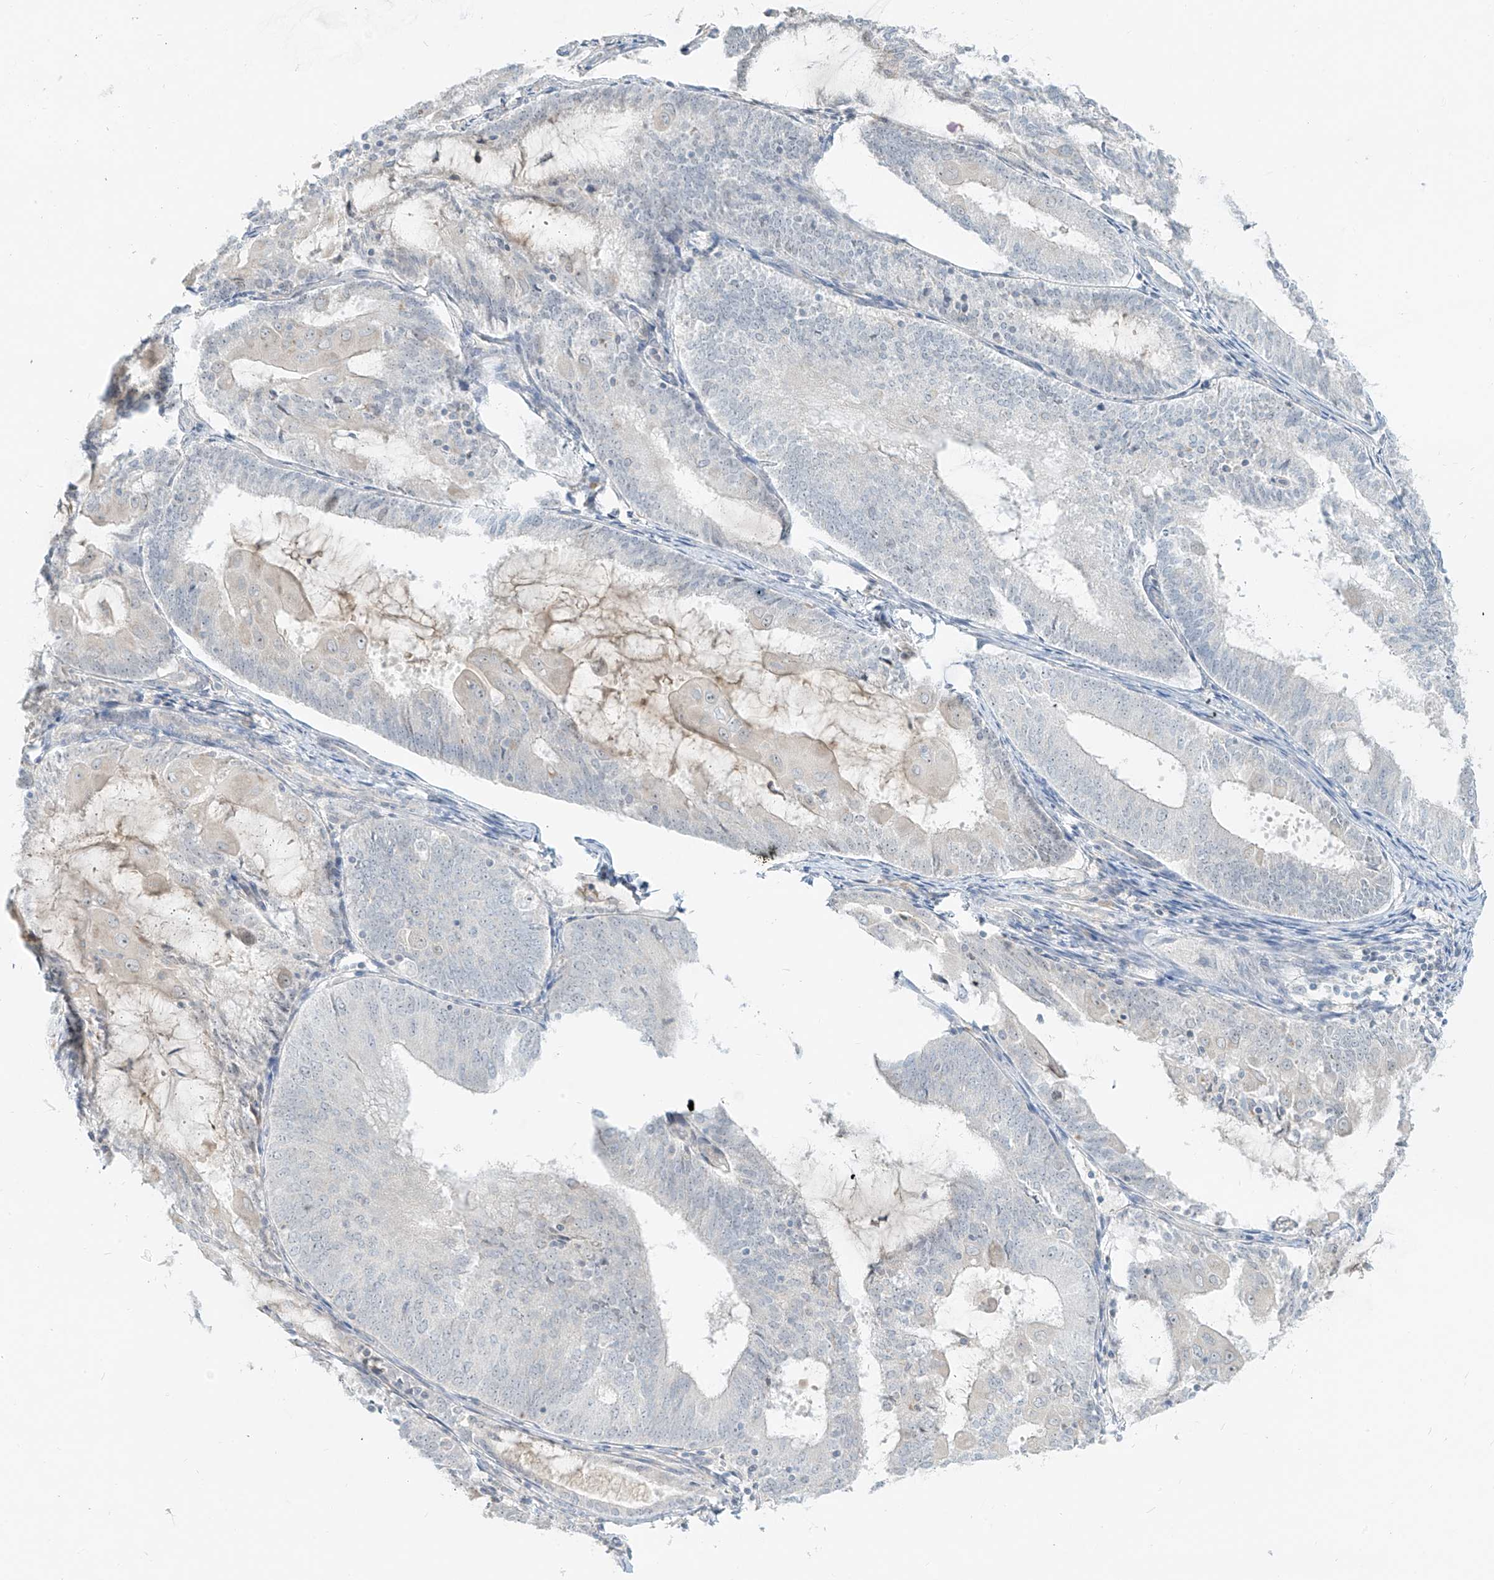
{"staining": {"intensity": "negative", "quantity": "none", "location": "none"}, "tissue": "endometrial cancer", "cell_type": "Tumor cells", "image_type": "cancer", "snomed": [{"axis": "morphology", "description": "Adenocarcinoma, NOS"}, {"axis": "topography", "description": "Endometrium"}], "caption": "Tumor cells show no significant positivity in endometrial cancer (adenocarcinoma). The staining was performed using DAB to visualize the protein expression in brown, while the nuclei were stained in blue with hematoxylin (Magnification: 20x).", "gene": "C2orf42", "patient": {"sex": "female", "age": 81}}